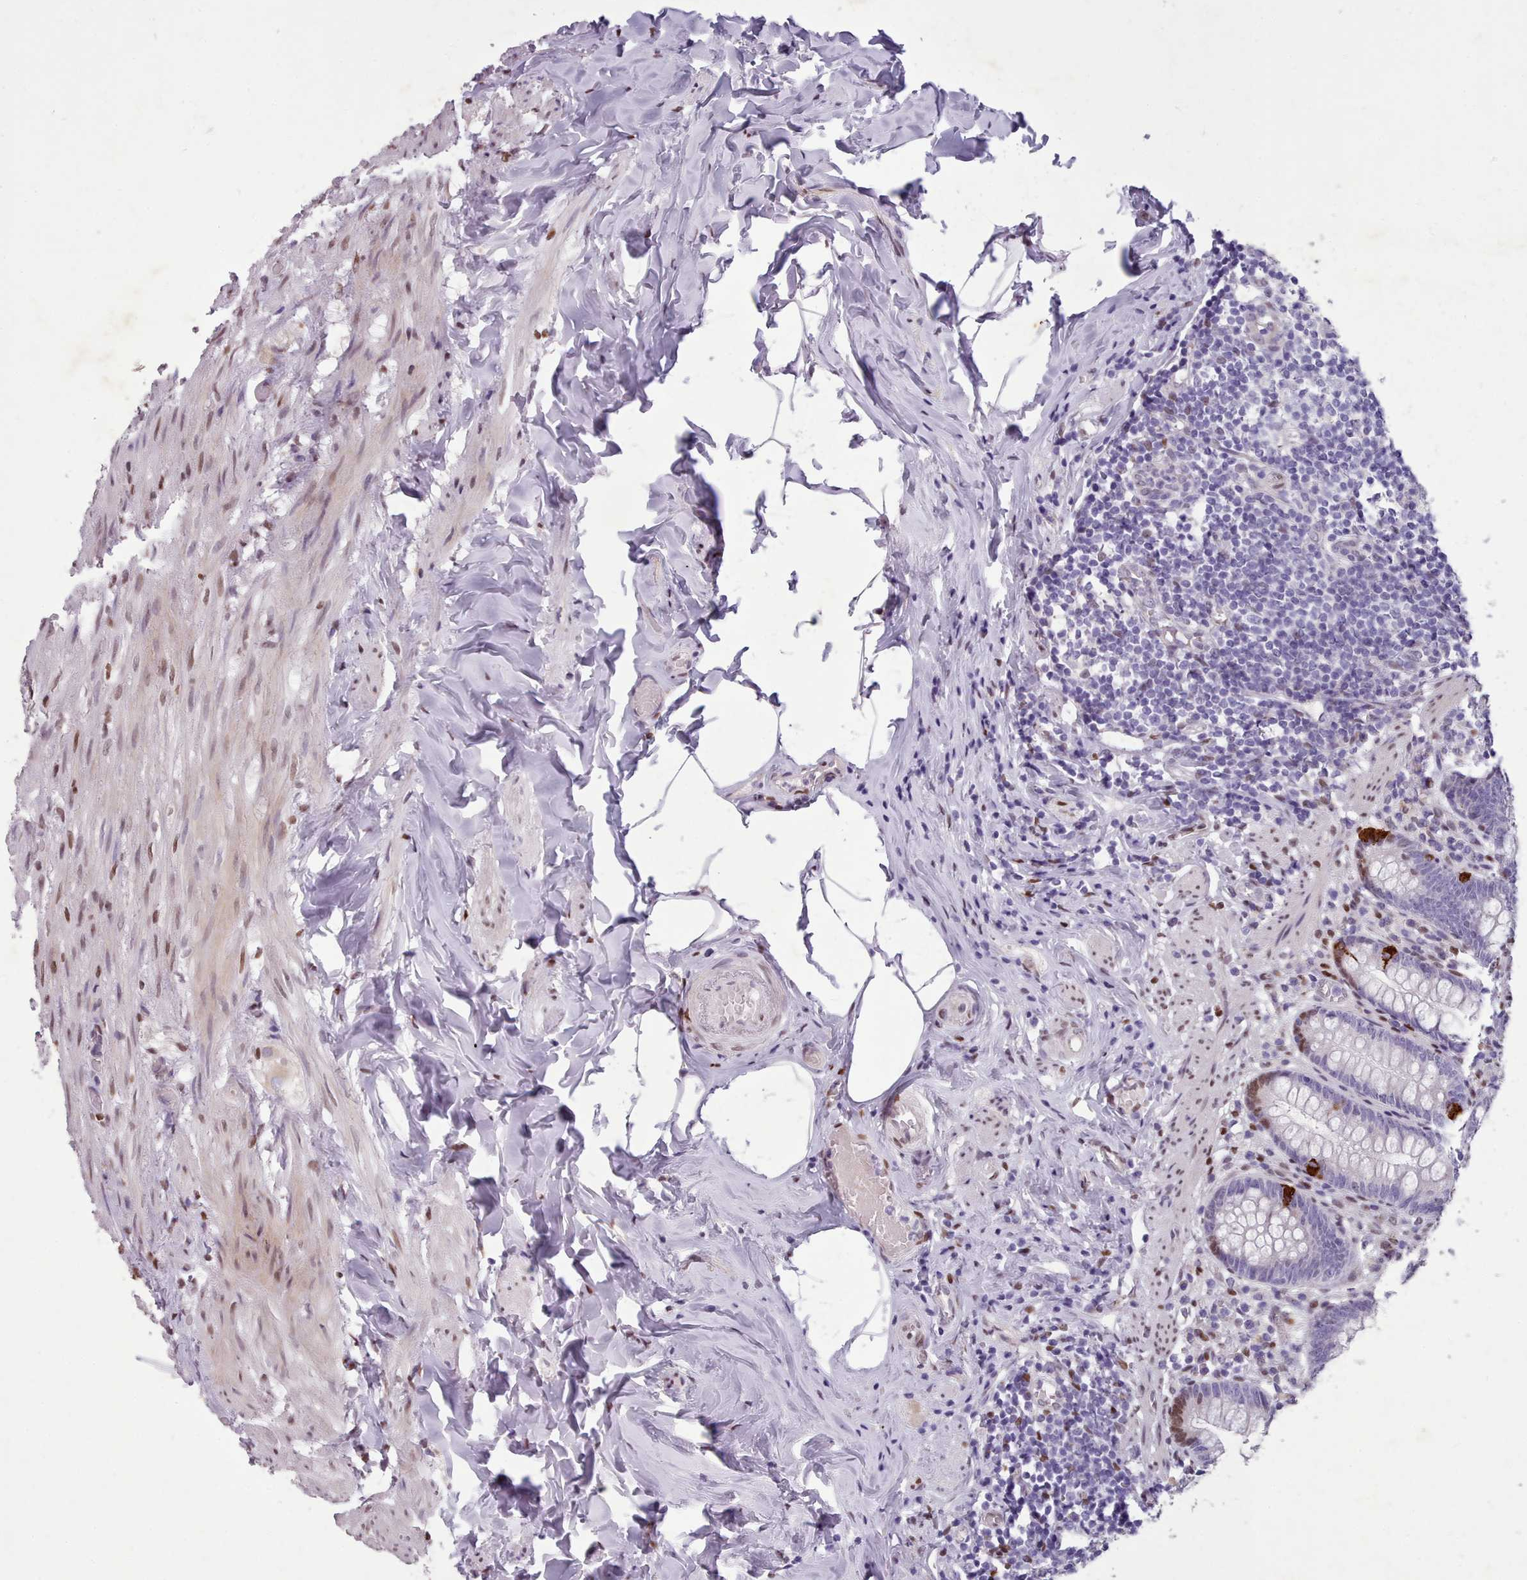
{"staining": {"intensity": "moderate", "quantity": "<25%", "location": "cytoplasmic/membranous,nuclear"}, "tissue": "appendix", "cell_type": "Glandular cells", "image_type": "normal", "snomed": [{"axis": "morphology", "description": "Normal tissue, NOS"}, {"axis": "topography", "description": "Appendix"}], "caption": "Immunohistochemical staining of unremarkable appendix exhibits moderate cytoplasmic/membranous,nuclear protein positivity in approximately <25% of glandular cells. (brown staining indicates protein expression, while blue staining denotes nuclei).", "gene": "KCNT2", "patient": {"sex": "male", "age": 55}}